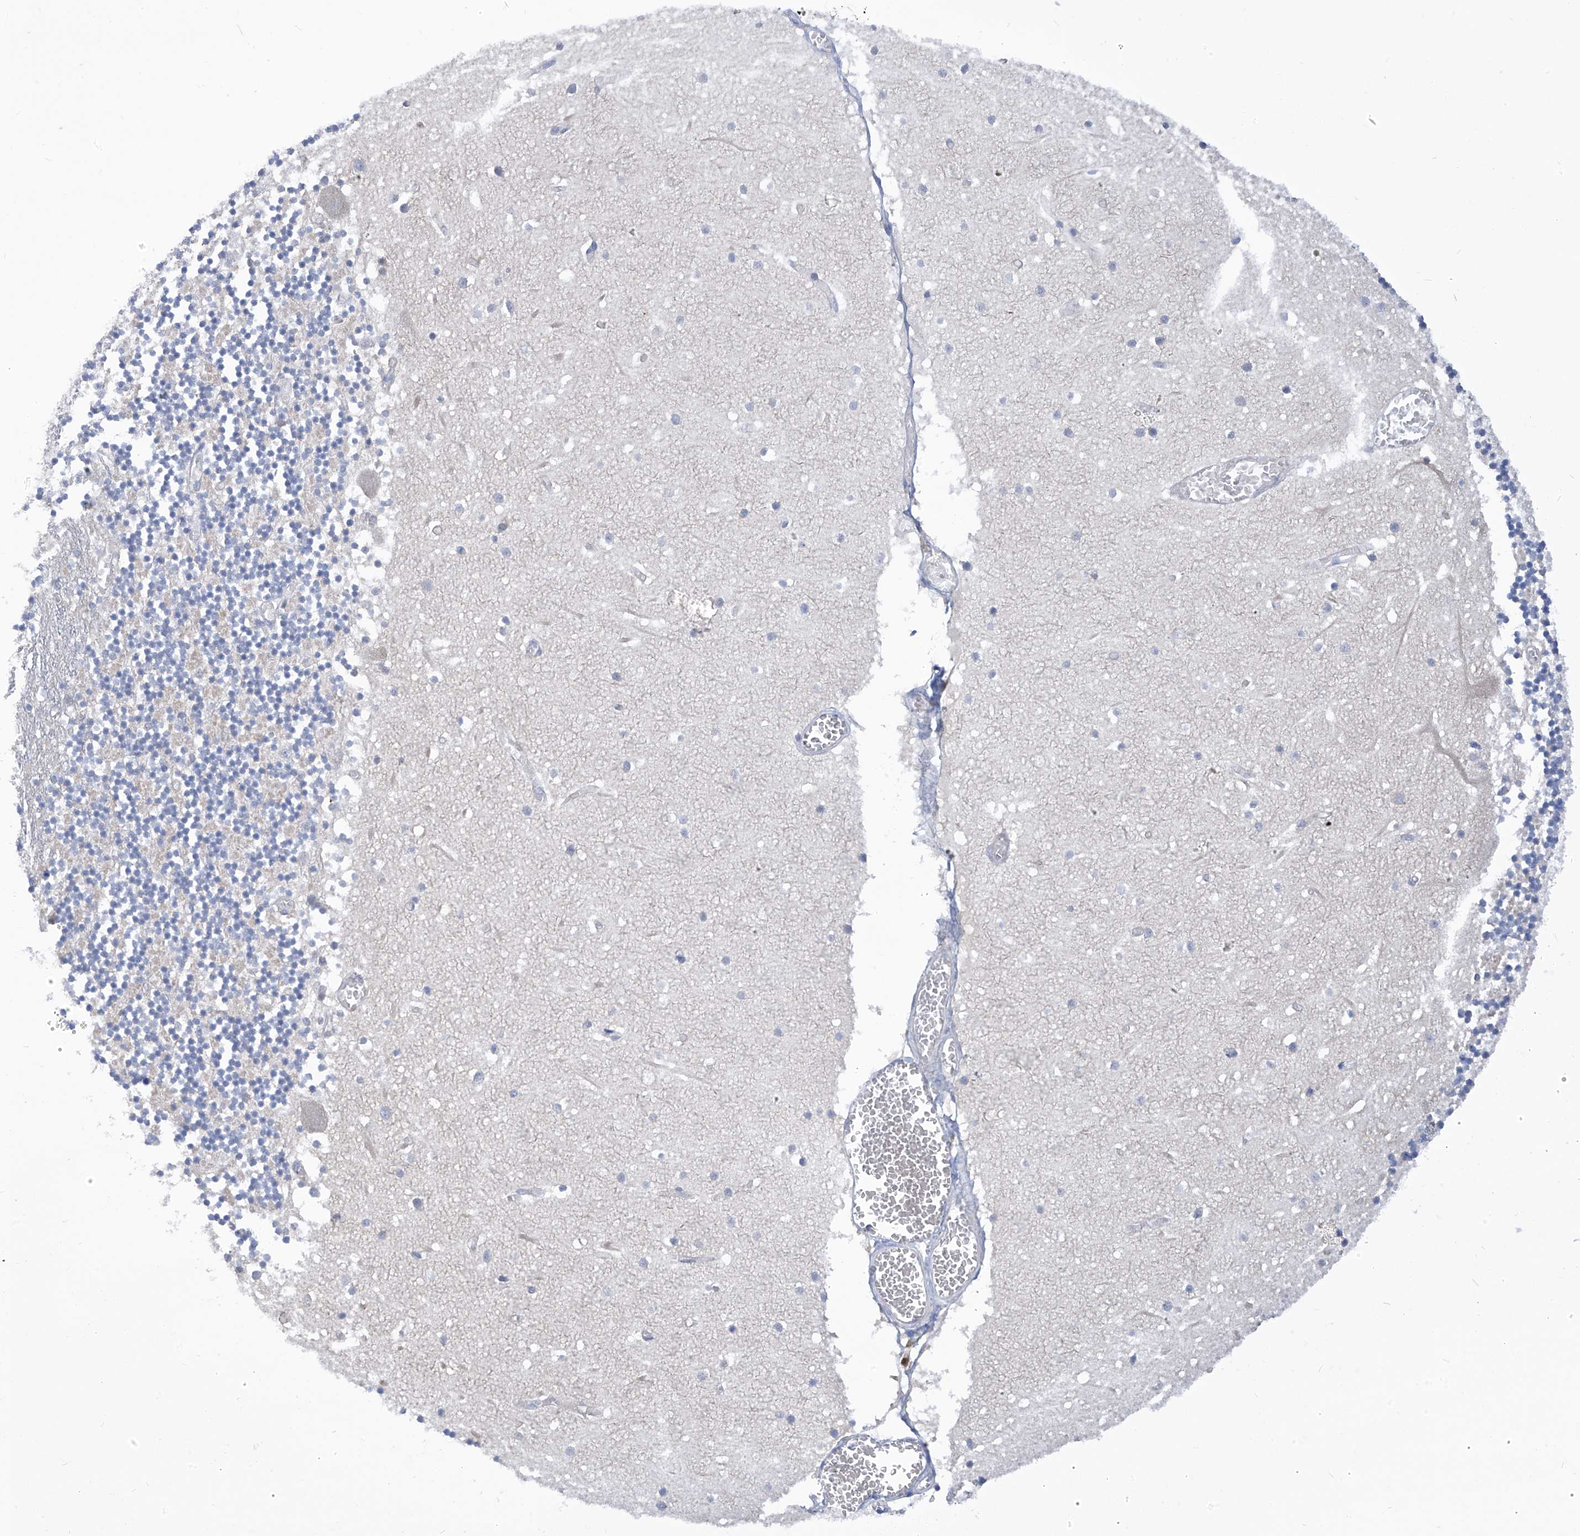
{"staining": {"intensity": "negative", "quantity": "none", "location": "none"}, "tissue": "cerebellum", "cell_type": "Cells in granular layer", "image_type": "normal", "snomed": [{"axis": "morphology", "description": "Normal tissue, NOS"}, {"axis": "topography", "description": "Cerebellum"}], "caption": "High power microscopy image of an immunohistochemistry micrograph of benign cerebellum, revealing no significant expression in cells in granular layer.", "gene": "IBA57", "patient": {"sex": "female", "age": 28}}